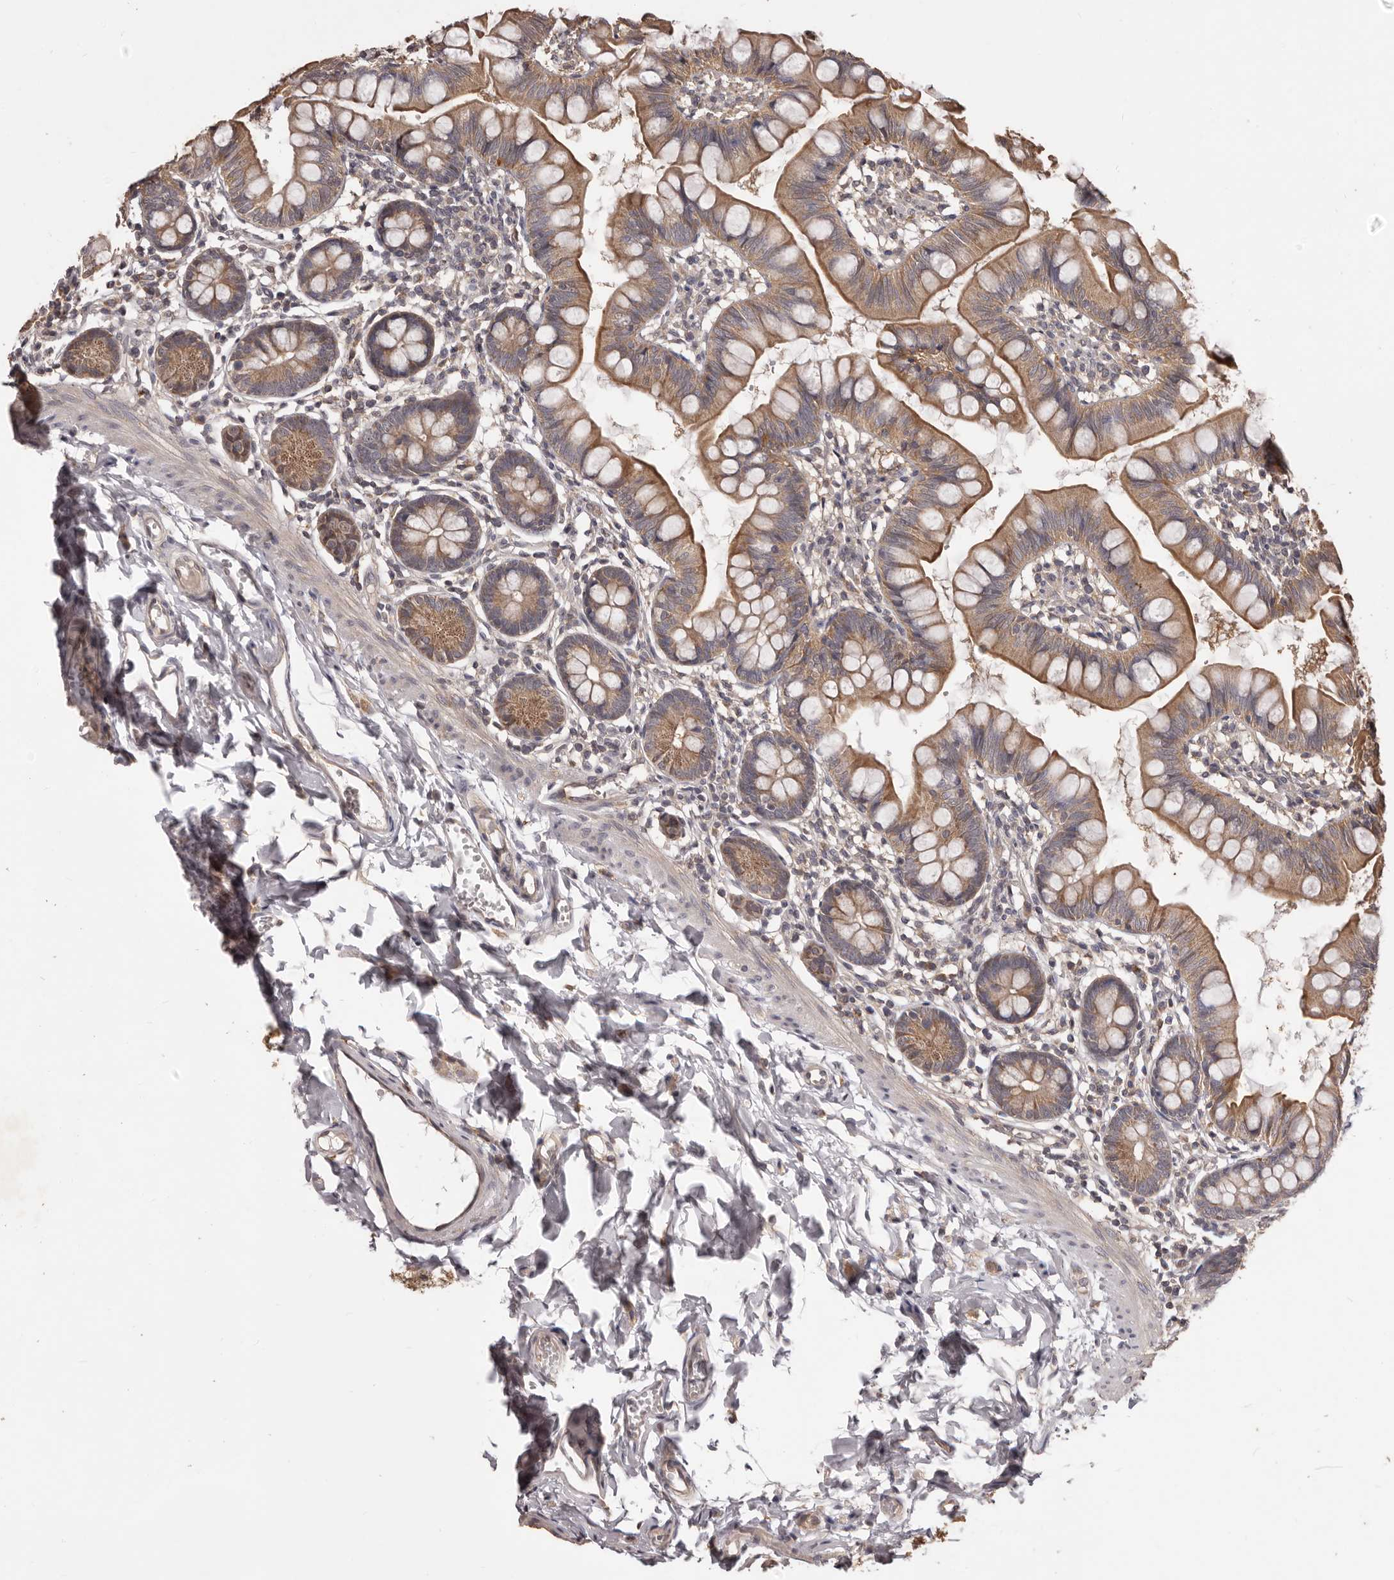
{"staining": {"intensity": "moderate", "quantity": ">75%", "location": "cytoplasmic/membranous"}, "tissue": "small intestine", "cell_type": "Glandular cells", "image_type": "normal", "snomed": [{"axis": "morphology", "description": "Normal tissue, NOS"}, {"axis": "topography", "description": "Small intestine"}], "caption": "Moderate cytoplasmic/membranous positivity is seen in about >75% of glandular cells in normal small intestine.", "gene": "MTO1", "patient": {"sex": "male", "age": 7}}